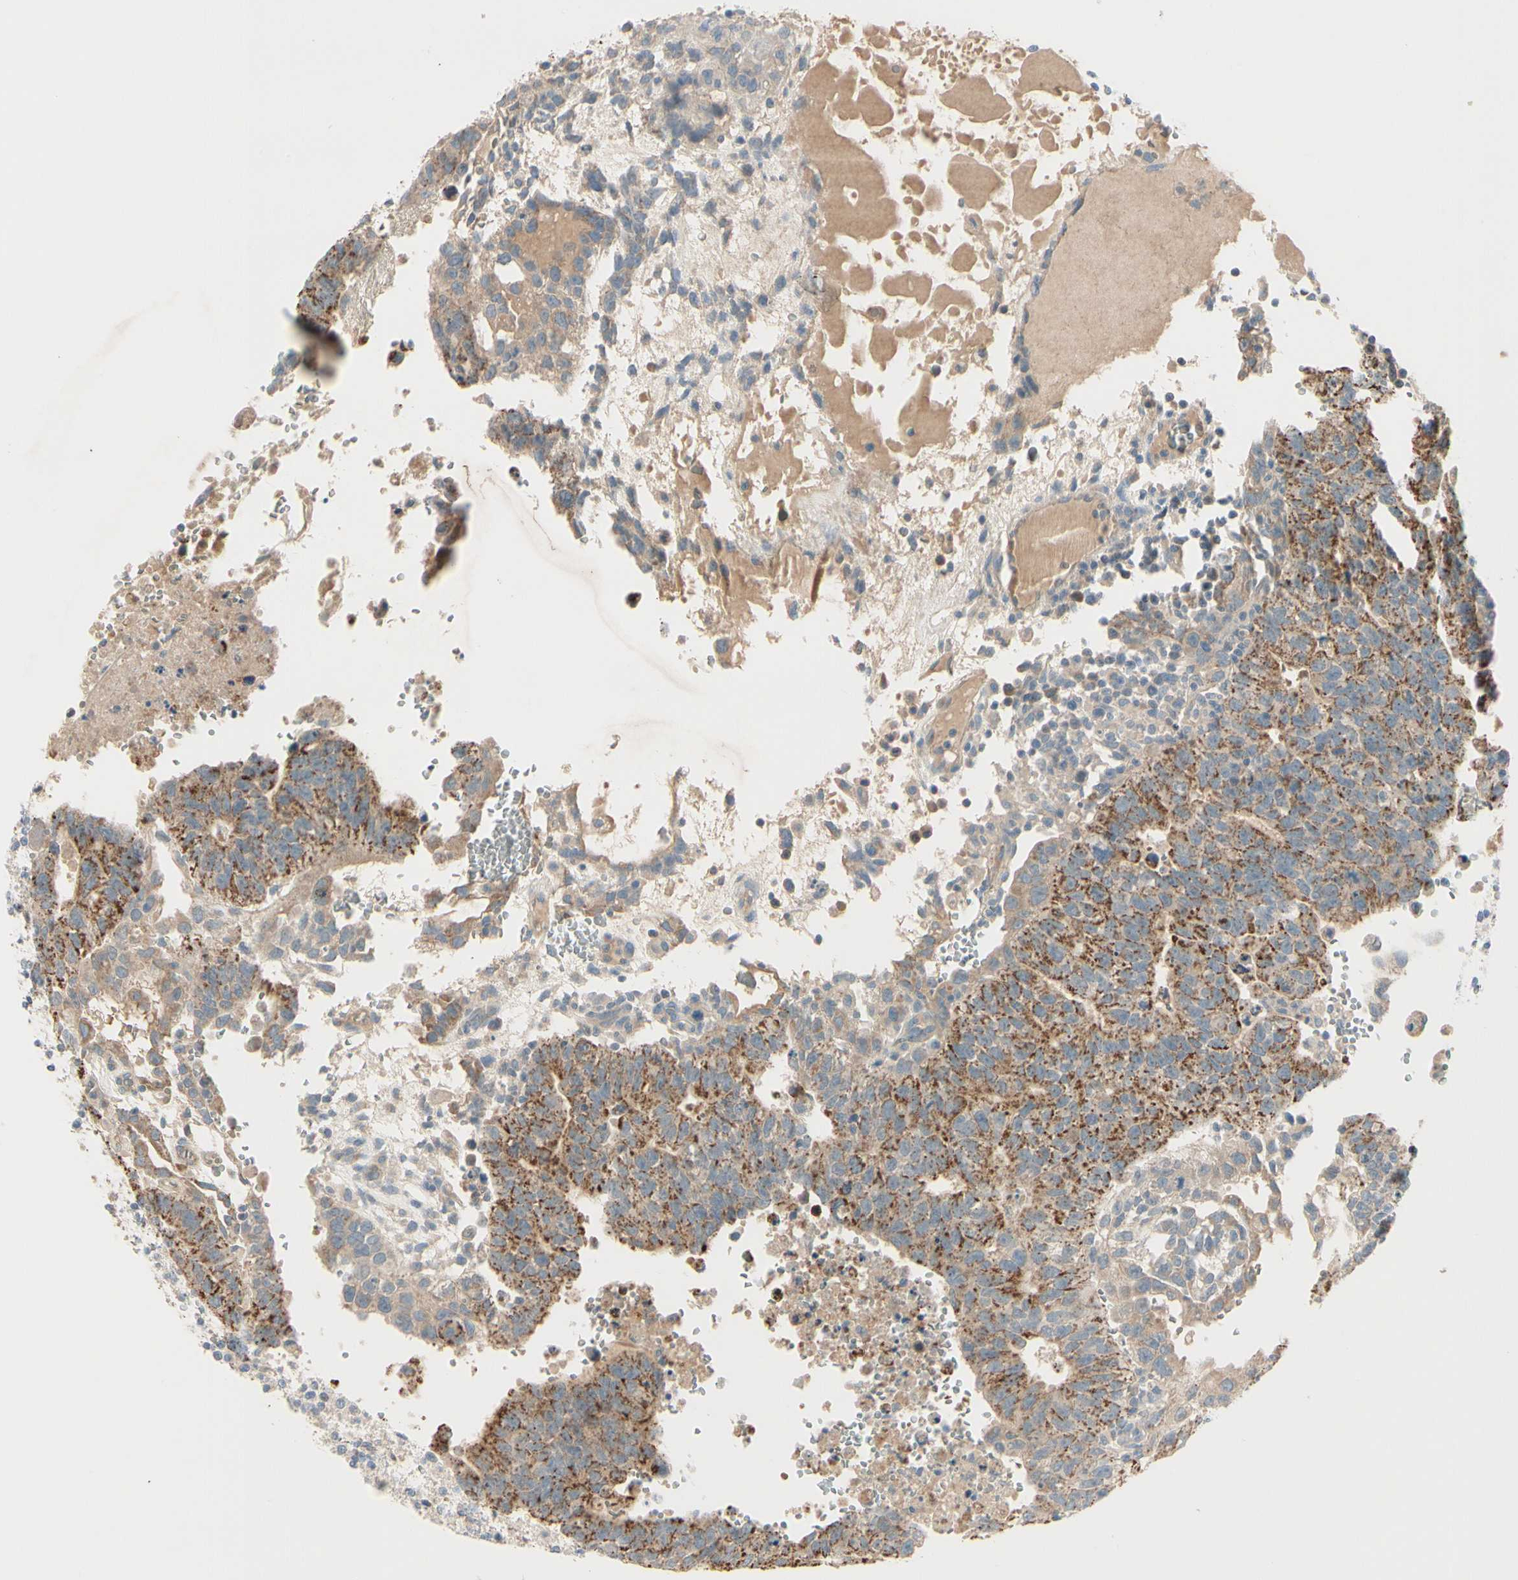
{"staining": {"intensity": "moderate", "quantity": ">75%", "location": "cytoplasmic/membranous"}, "tissue": "testis cancer", "cell_type": "Tumor cells", "image_type": "cancer", "snomed": [{"axis": "morphology", "description": "Seminoma, NOS"}, {"axis": "morphology", "description": "Carcinoma, Embryonal, NOS"}, {"axis": "topography", "description": "Testis"}], "caption": "Brown immunohistochemical staining in human seminoma (testis) reveals moderate cytoplasmic/membranous positivity in approximately >75% of tumor cells.", "gene": "EPHA3", "patient": {"sex": "male", "age": 52}}